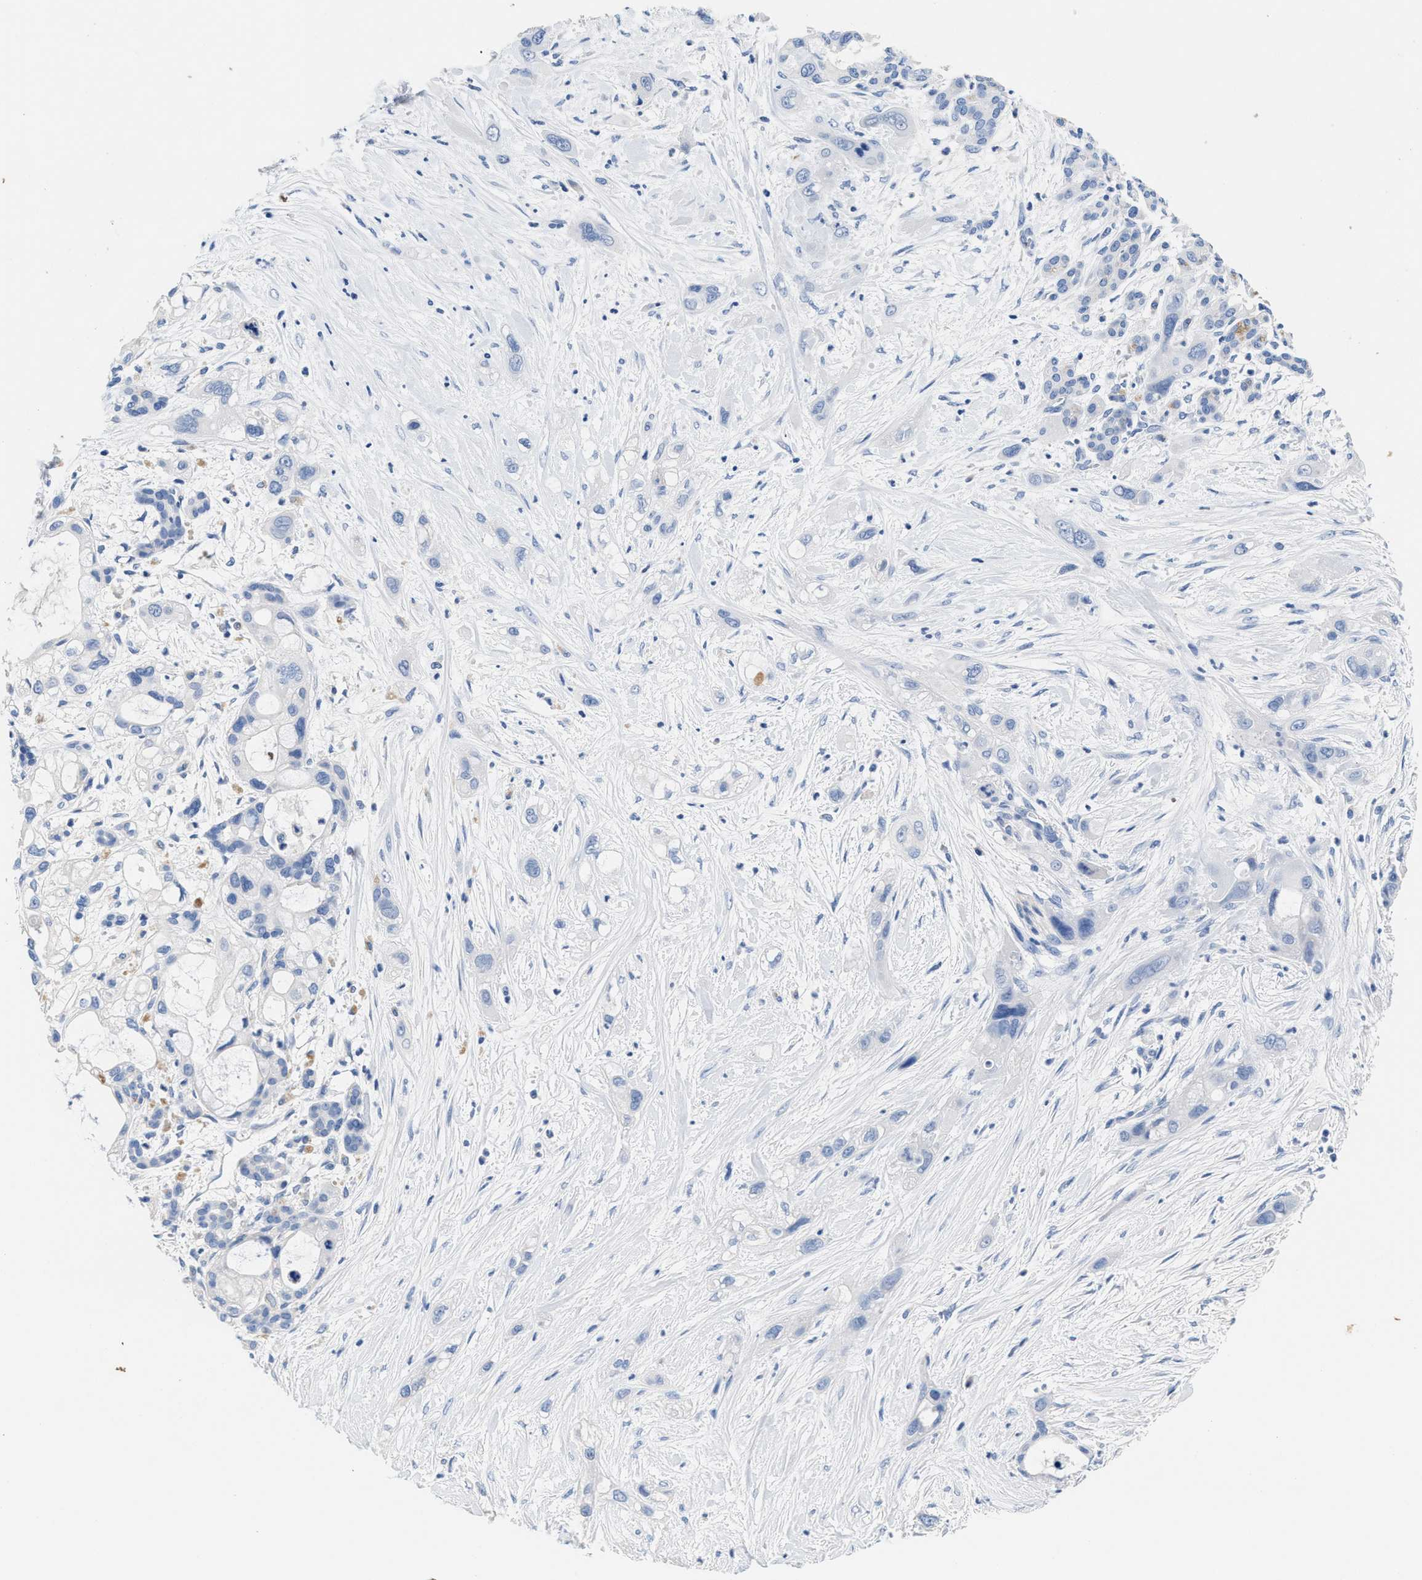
{"staining": {"intensity": "negative", "quantity": "none", "location": "none"}, "tissue": "pancreatic cancer", "cell_type": "Tumor cells", "image_type": "cancer", "snomed": [{"axis": "morphology", "description": "Adenocarcinoma, NOS"}, {"axis": "topography", "description": "Pancreas"}], "caption": "DAB immunohistochemical staining of adenocarcinoma (pancreatic) displays no significant expression in tumor cells.", "gene": "SLFN13", "patient": {"sex": "male", "age": 59}}